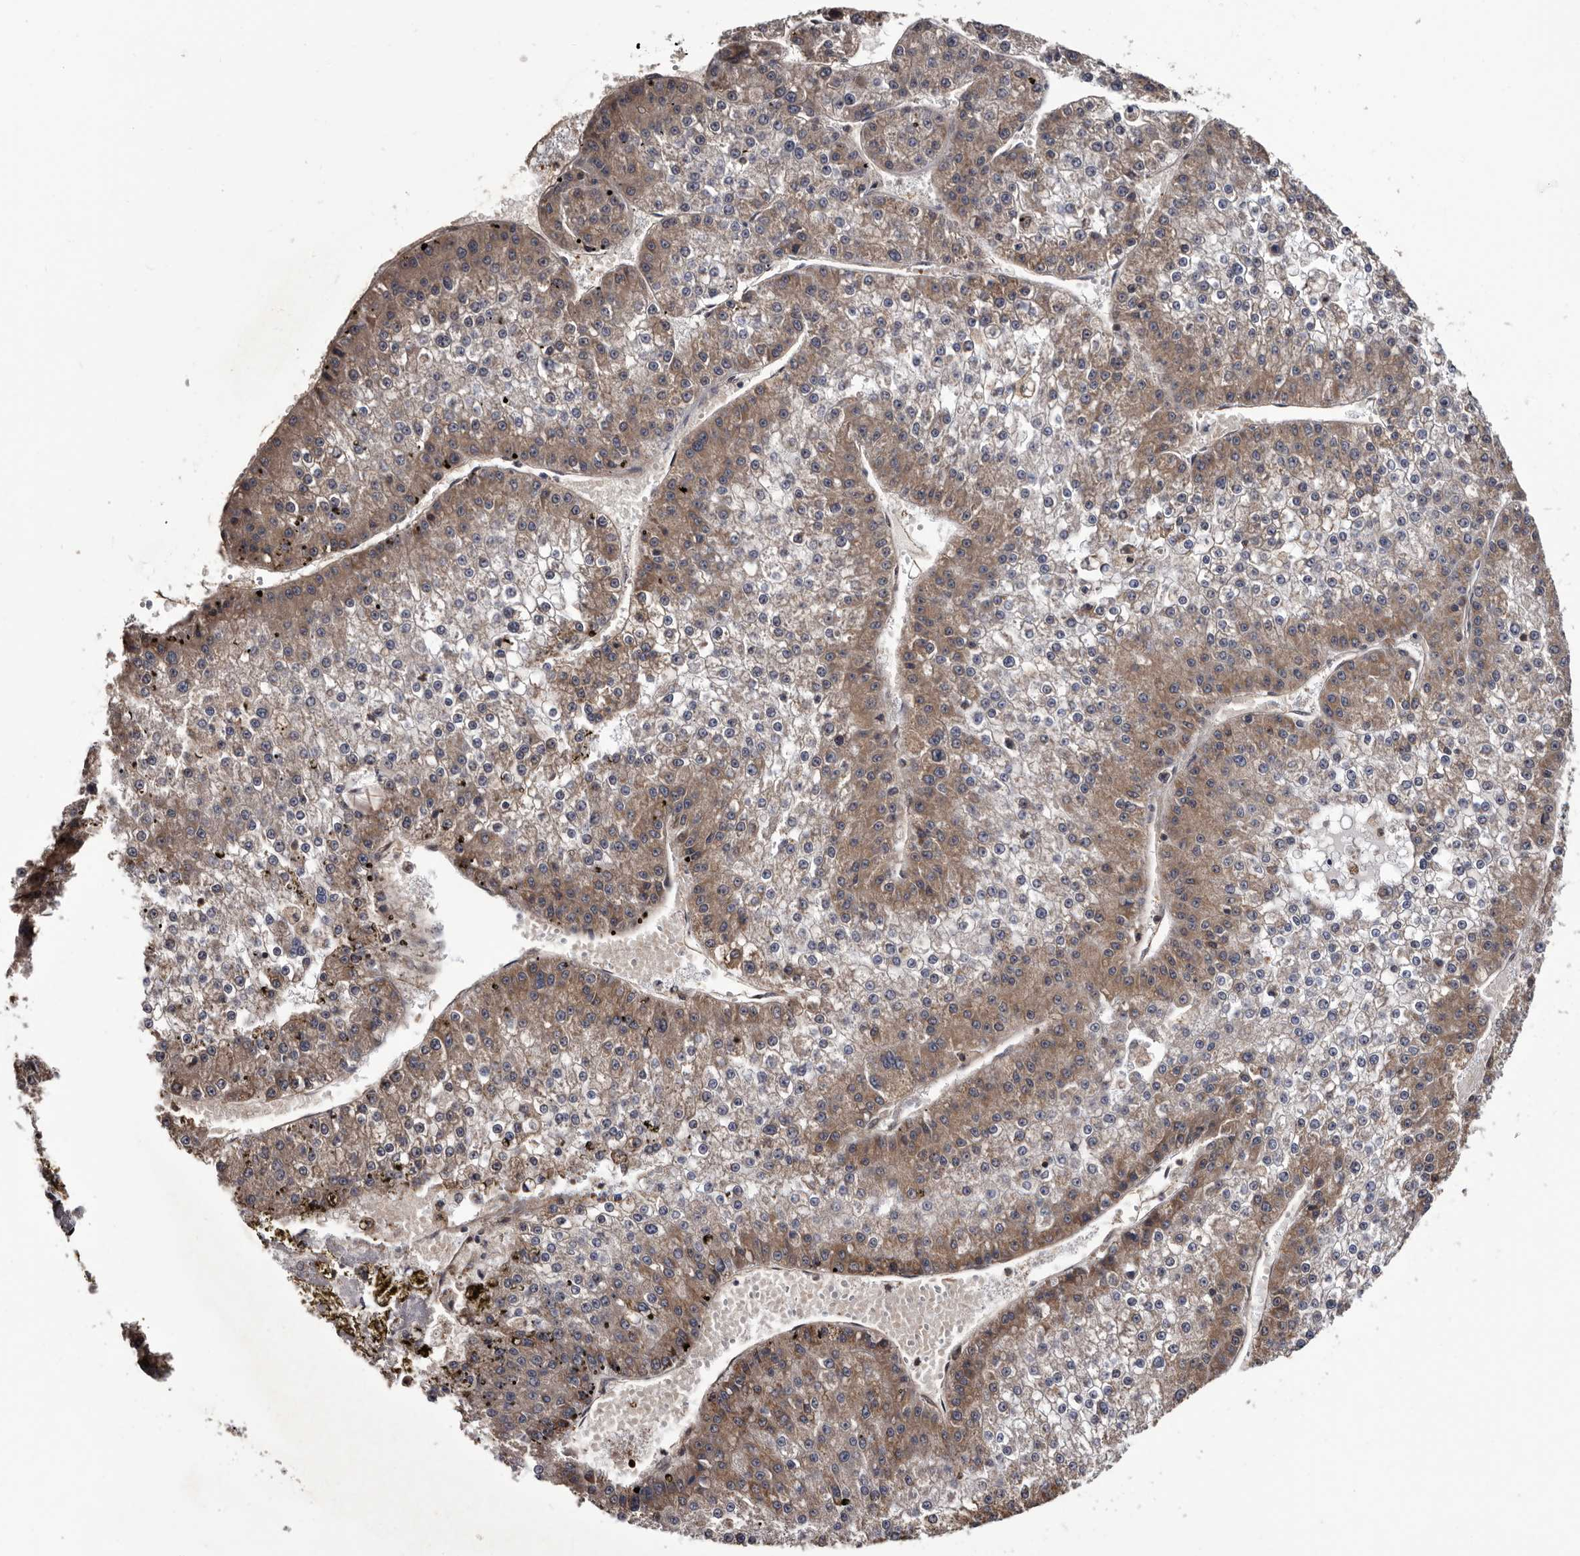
{"staining": {"intensity": "moderate", "quantity": "25%-75%", "location": "cytoplasmic/membranous"}, "tissue": "liver cancer", "cell_type": "Tumor cells", "image_type": "cancer", "snomed": [{"axis": "morphology", "description": "Carcinoma, Hepatocellular, NOS"}, {"axis": "topography", "description": "Liver"}], "caption": "DAB (3,3'-diaminobenzidine) immunohistochemical staining of human hepatocellular carcinoma (liver) displays moderate cytoplasmic/membranous protein expression in about 25%-75% of tumor cells. Using DAB (3,3'-diaminobenzidine) (brown) and hematoxylin (blue) stains, captured at high magnification using brightfield microscopy.", "gene": "TTI2", "patient": {"sex": "female", "age": 73}}